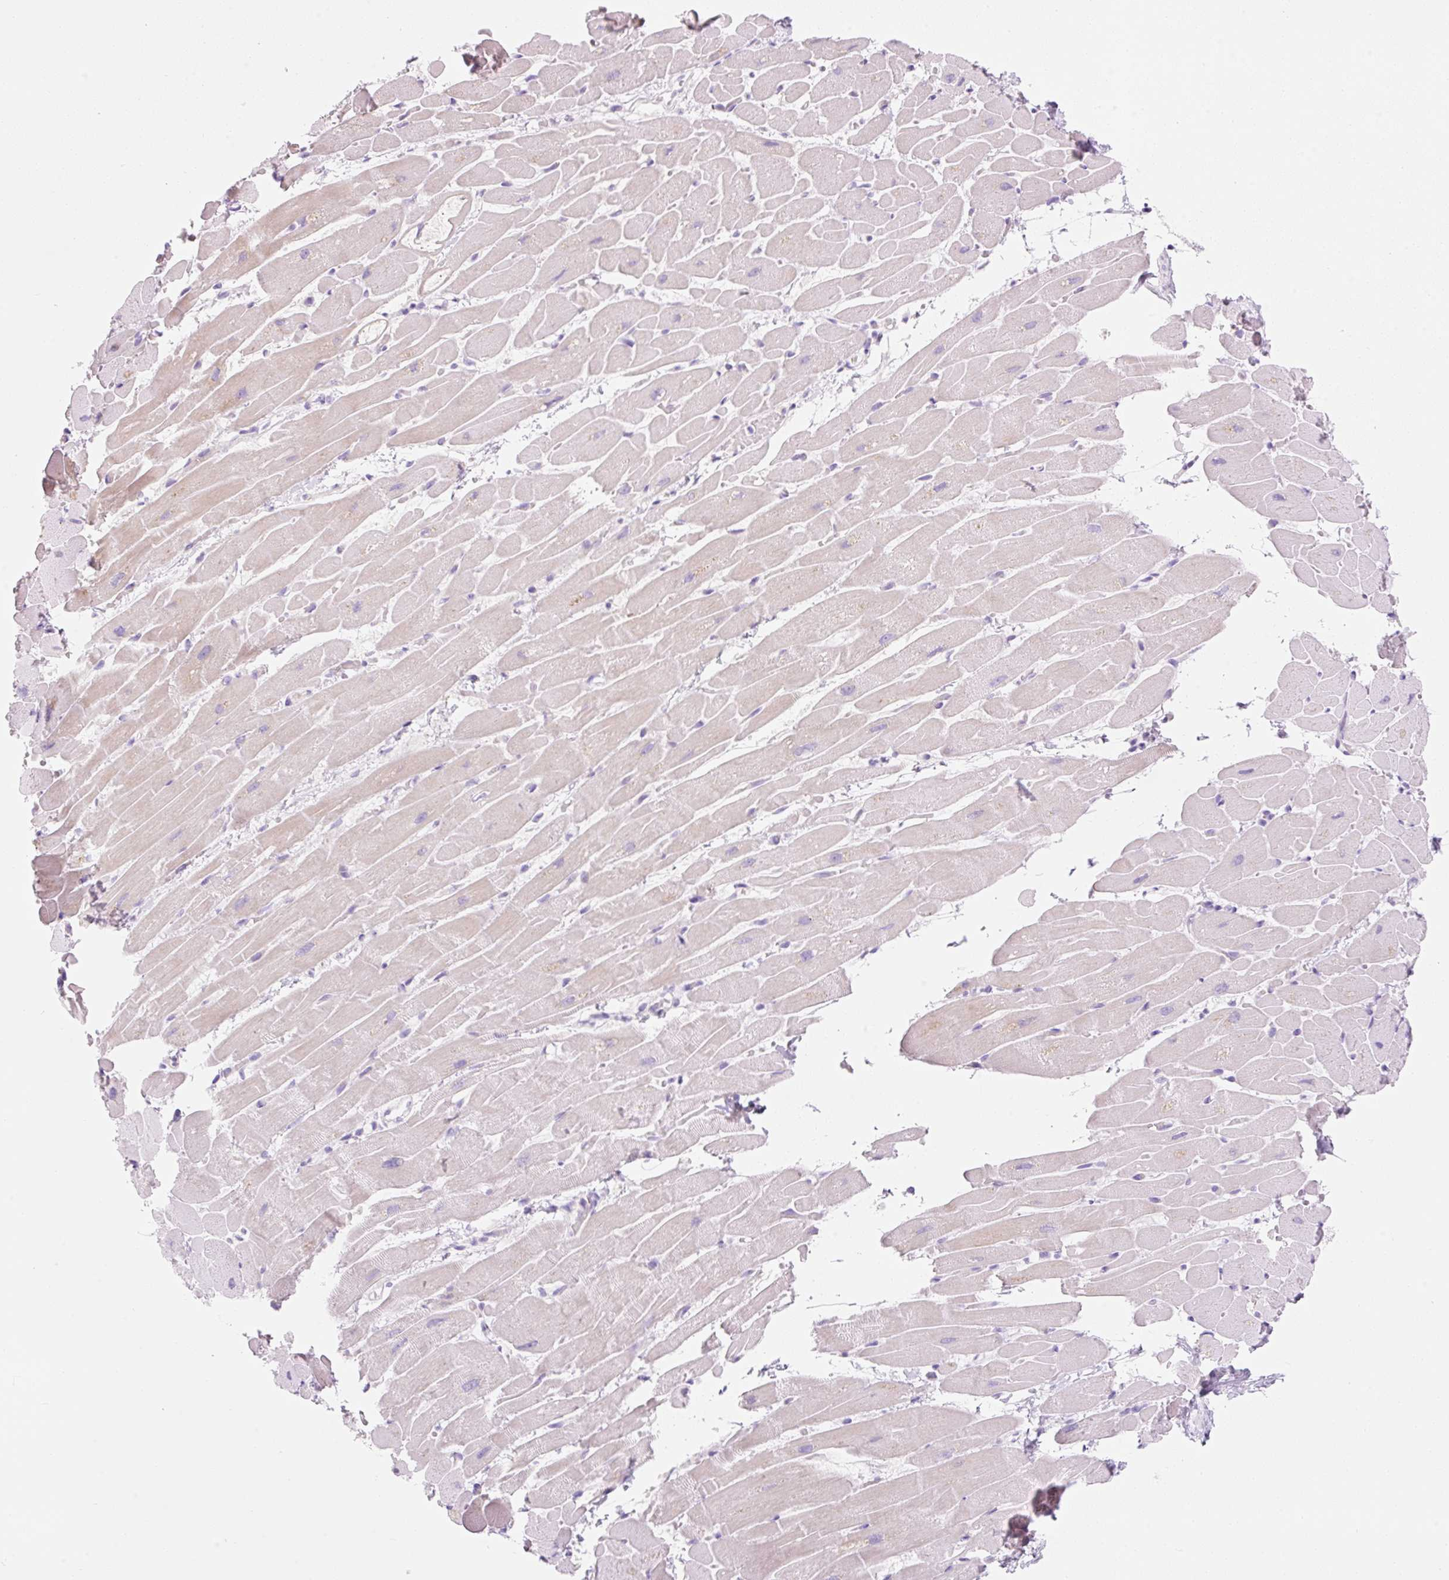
{"staining": {"intensity": "negative", "quantity": "none", "location": "none"}, "tissue": "heart muscle", "cell_type": "Cardiomyocytes", "image_type": "normal", "snomed": [{"axis": "morphology", "description": "Normal tissue, NOS"}, {"axis": "topography", "description": "Heart"}], "caption": "Cardiomyocytes are negative for protein expression in unremarkable human heart muscle. Brightfield microscopy of immunohistochemistry (IHC) stained with DAB (3,3'-diaminobenzidine) (brown) and hematoxylin (blue), captured at high magnification.", "gene": "ZNF121", "patient": {"sex": "male", "age": 37}}